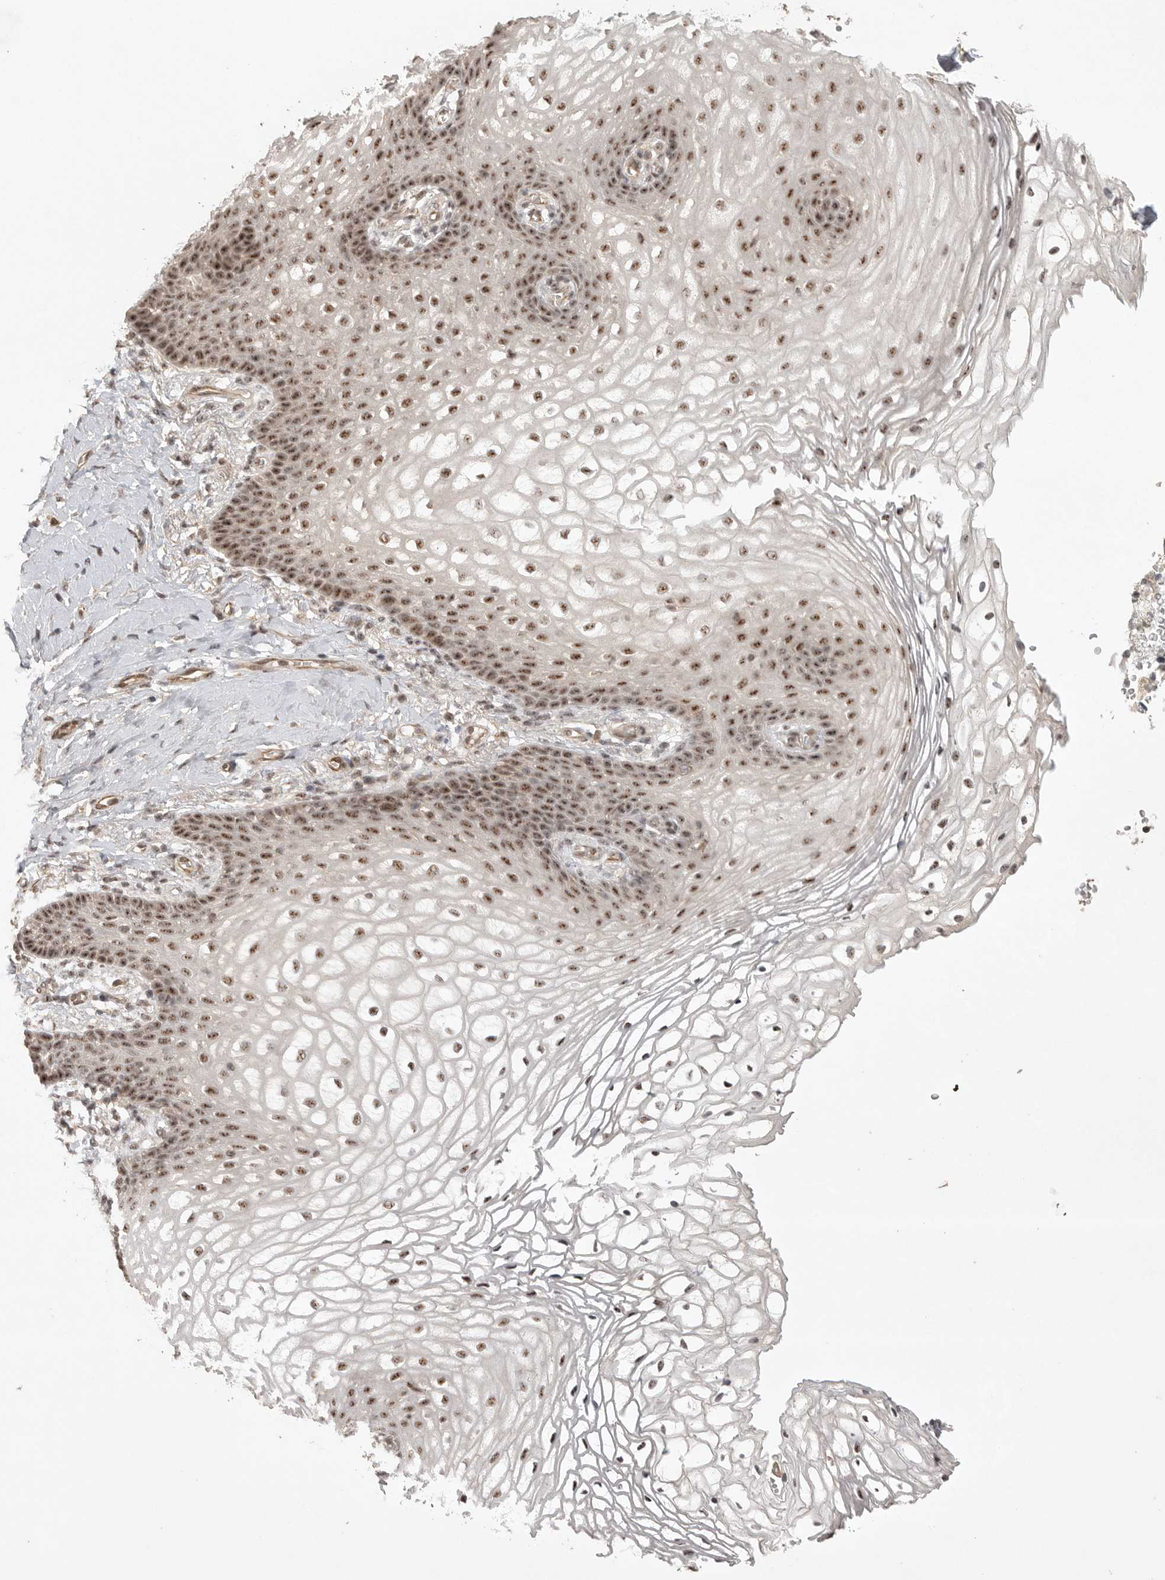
{"staining": {"intensity": "moderate", "quantity": ">75%", "location": "nuclear"}, "tissue": "vagina", "cell_type": "Squamous epithelial cells", "image_type": "normal", "snomed": [{"axis": "morphology", "description": "Normal tissue, NOS"}, {"axis": "topography", "description": "Vagina"}], "caption": "There is medium levels of moderate nuclear positivity in squamous epithelial cells of unremarkable vagina, as demonstrated by immunohistochemical staining (brown color).", "gene": "POMP", "patient": {"sex": "female", "age": 60}}